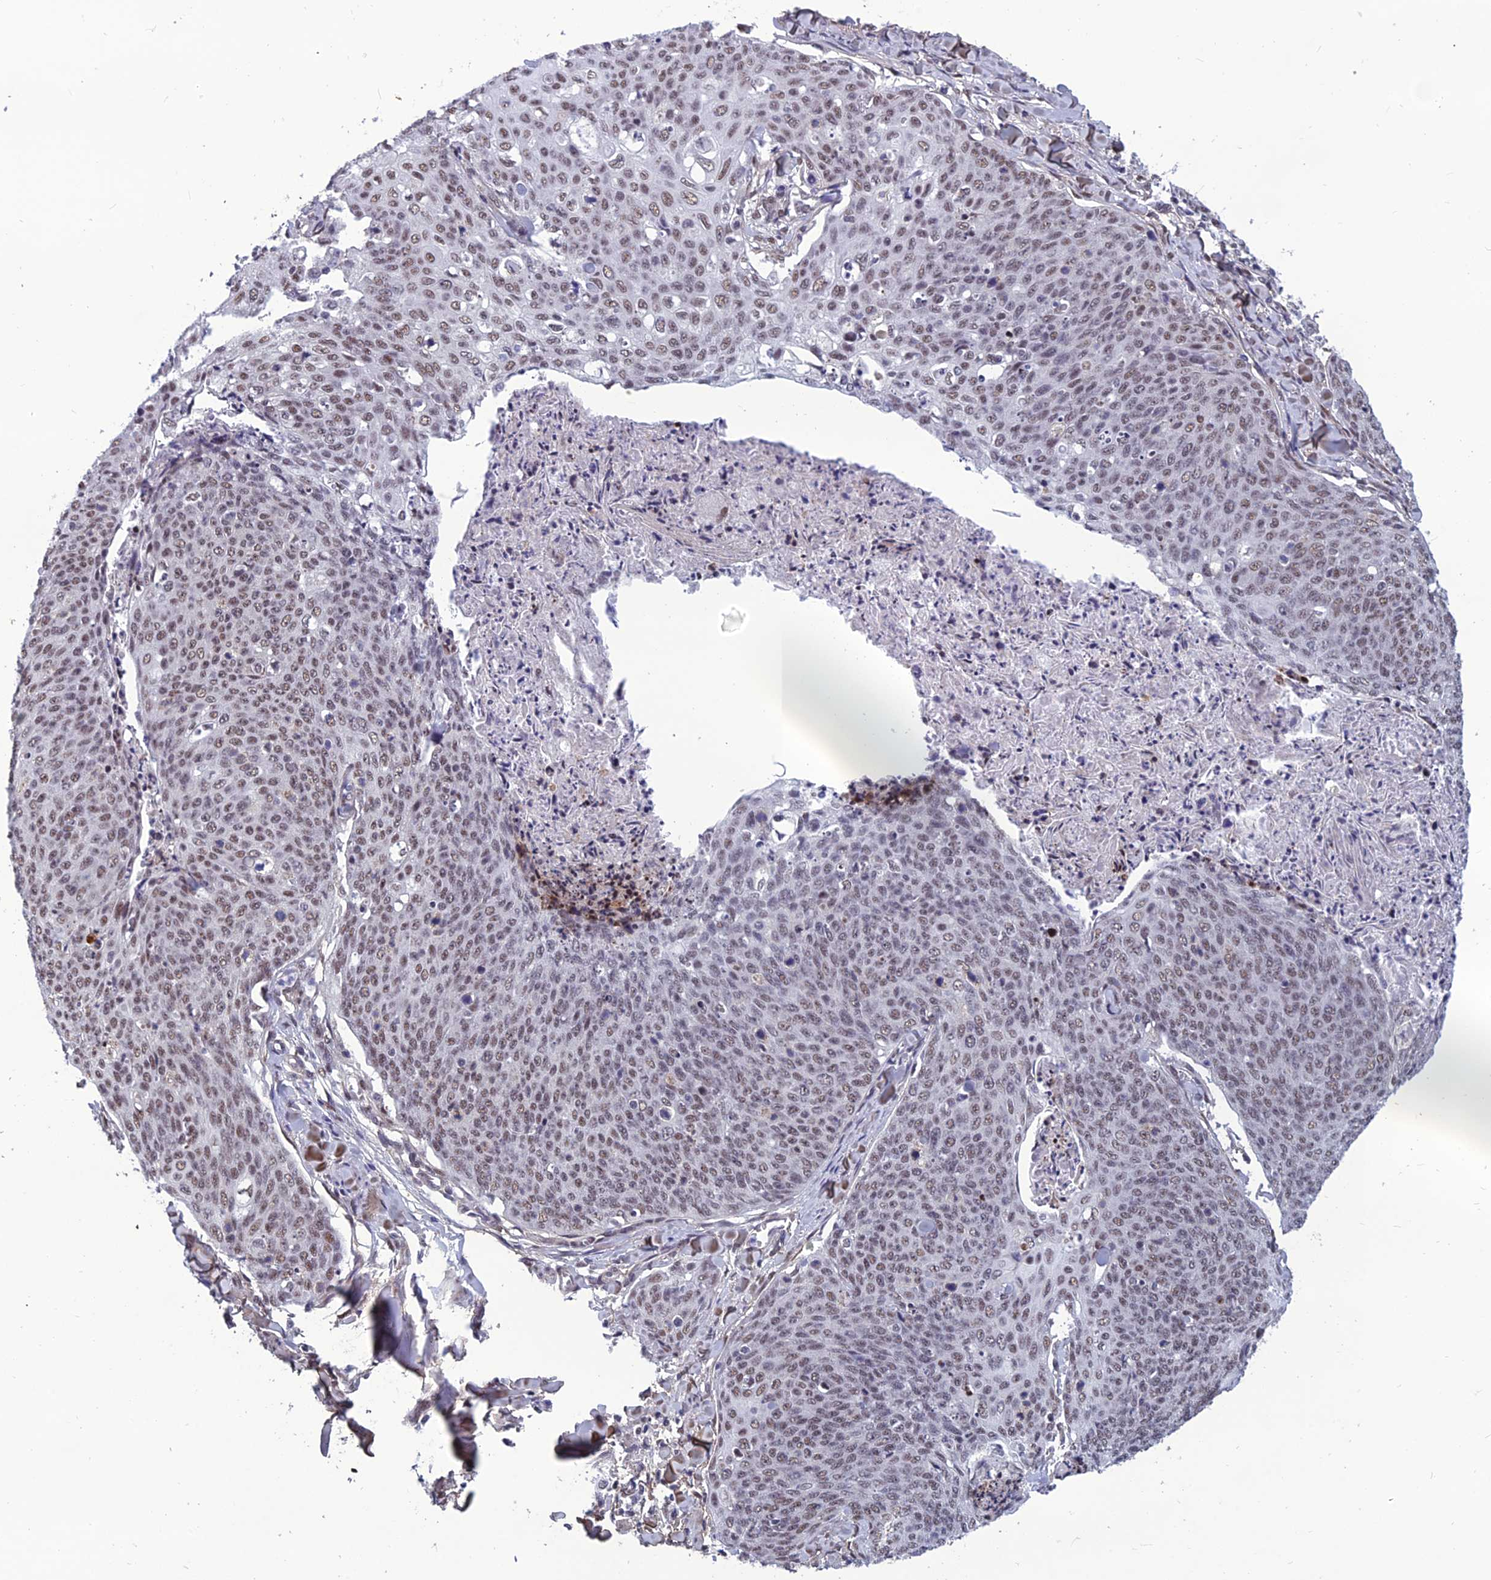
{"staining": {"intensity": "weak", "quantity": ">75%", "location": "nuclear"}, "tissue": "skin cancer", "cell_type": "Tumor cells", "image_type": "cancer", "snomed": [{"axis": "morphology", "description": "Squamous cell carcinoma, NOS"}, {"axis": "topography", "description": "Skin"}, {"axis": "topography", "description": "Vulva"}], "caption": "Immunohistochemical staining of skin cancer (squamous cell carcinoma) shows low levels of weak nuclear staining in approximately >75% of tumor cells.", "gene": "RSRC1", "patient": {"sex": "female", "age": 85}}